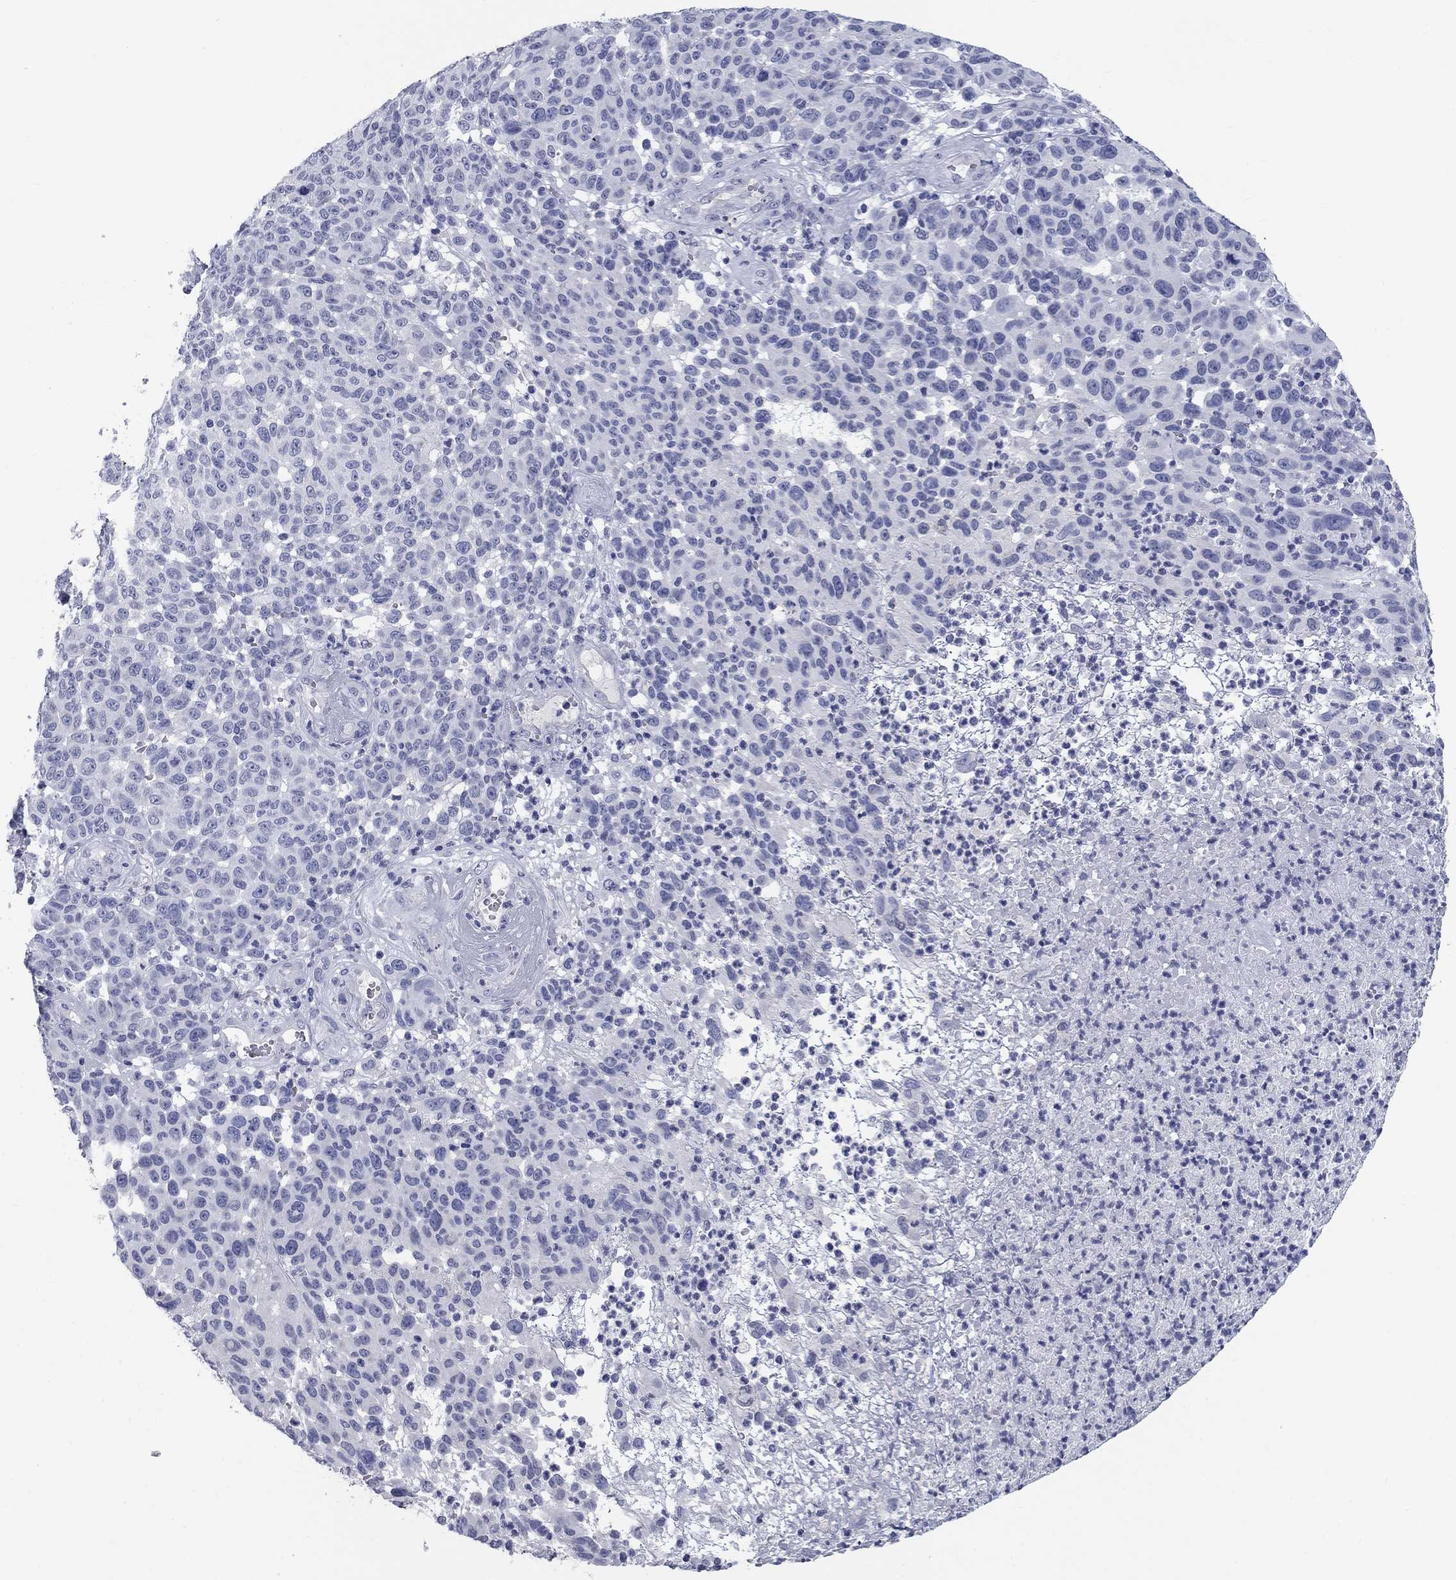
{"staining": {"intensity": "negative", "quantity": "none", "location": "none"}, "tissue": "melanoma", "cell_type": "Tumor cells", "image_type": "cancer", "snomed": [{"axis": "morphology", "description": "Malignant melanoma, NOS"}, {"axis": "topography", "description": "Skin"}], "caption": "IHC histopathology image of human melanoma stained for a protein (brown), which shows no expression in tumor cells.", "gene": "ELAVL4", "patient": {"sex": "male", "age": 59}}